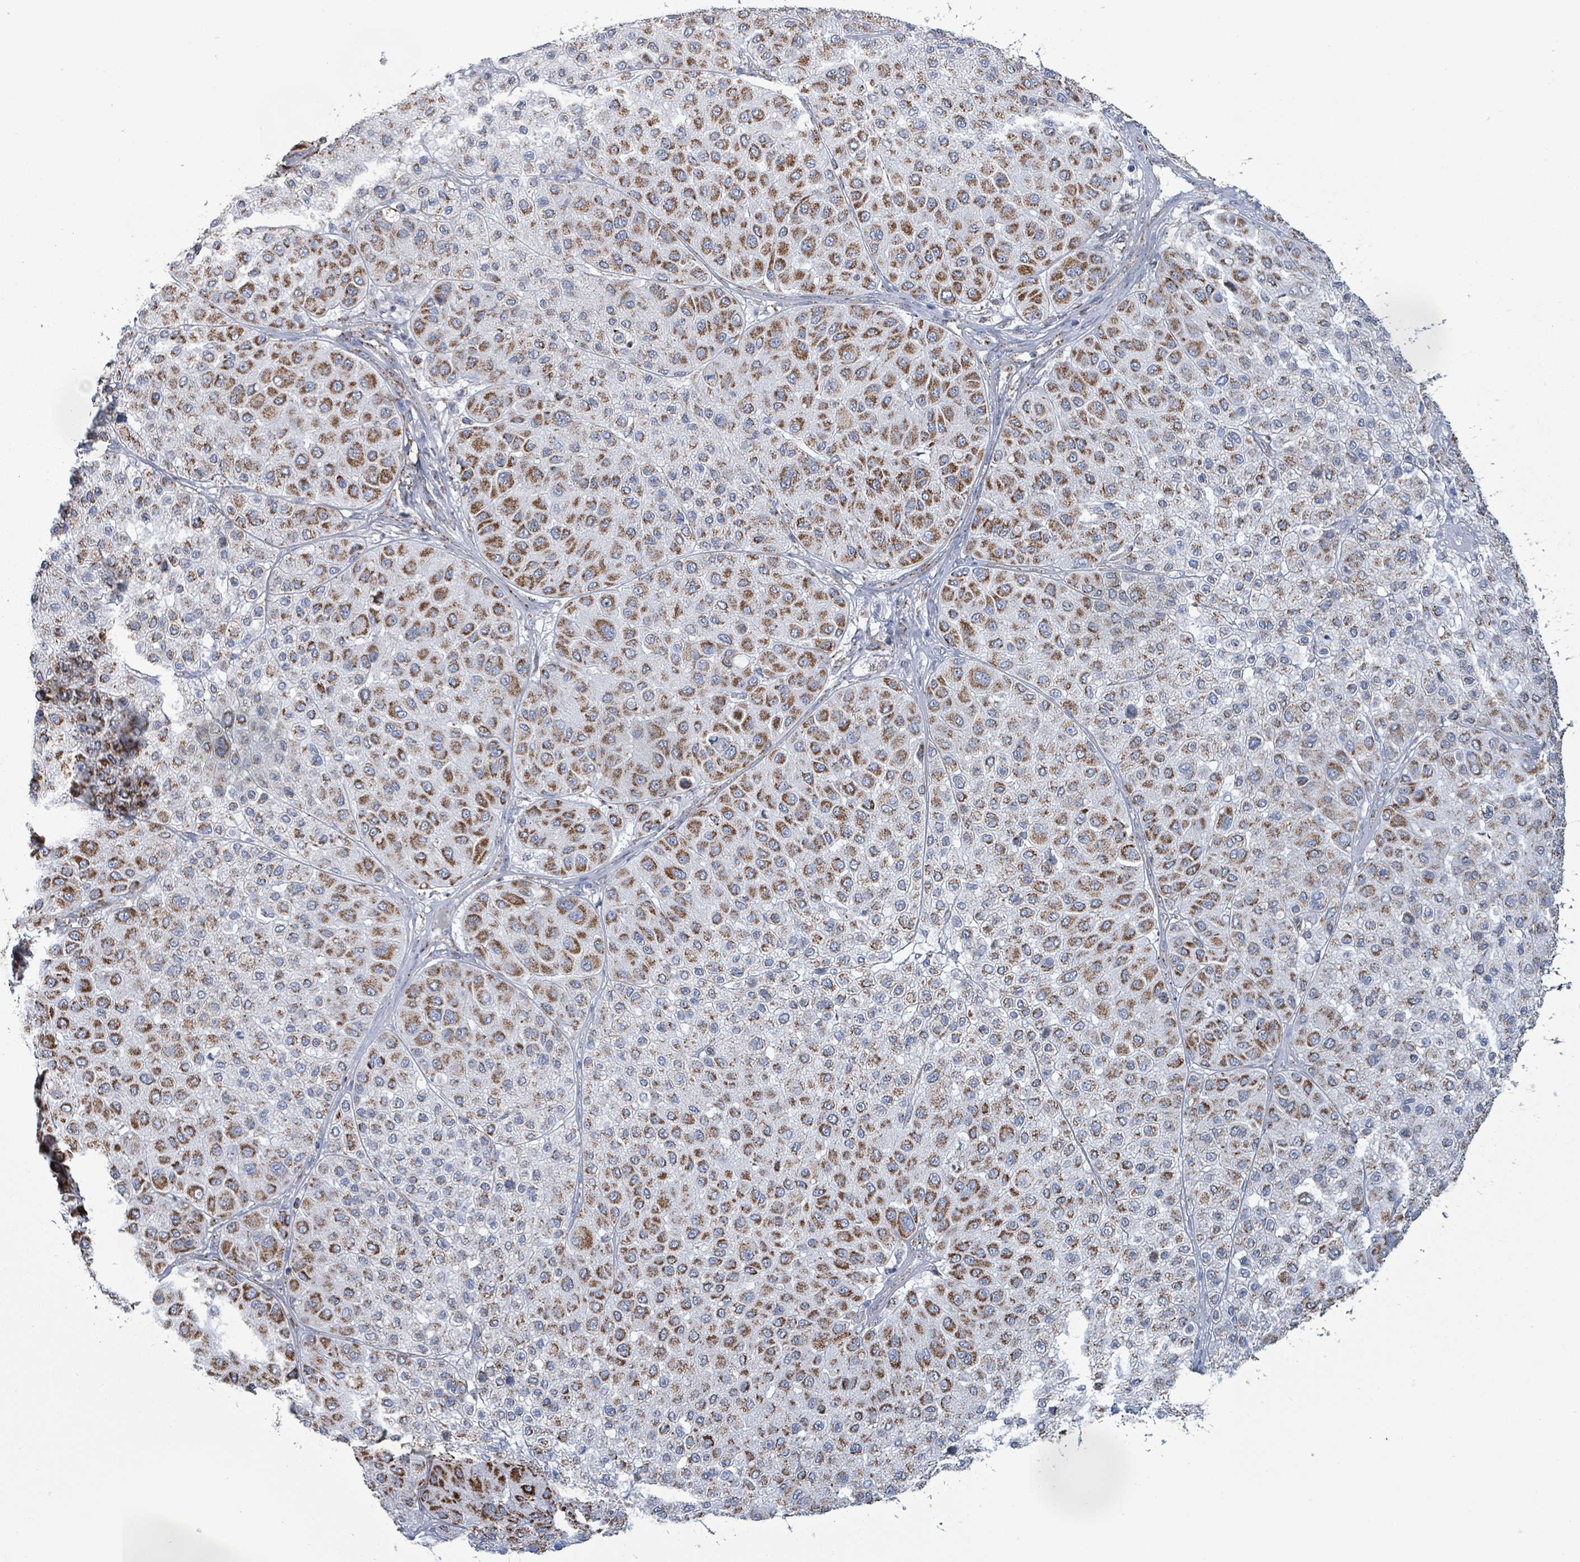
{"staining": {"intensity": "strong", "quantity": ">75%", "location": "cytoplasmic/membranous"}, "tissue": "melanoma", "cell_type": "Tumor cells", "image_type": "cancer", "snomed": [{"axis": "morphology", "description": "Malignant melanoma, Metastatic site"}, {"axis": "topography", "description": "Smooth muscle"}], "caption": "DAB (3,3'-diaminobenzidine) immunohistochemical staining of malignant melanoma (metastatic site) reveals strong cytoplasmic/membranous protein positivity in about >75% of tumor cells.", "gene": "IDH3B", "patient": {"sex": "male", "age": 41}}